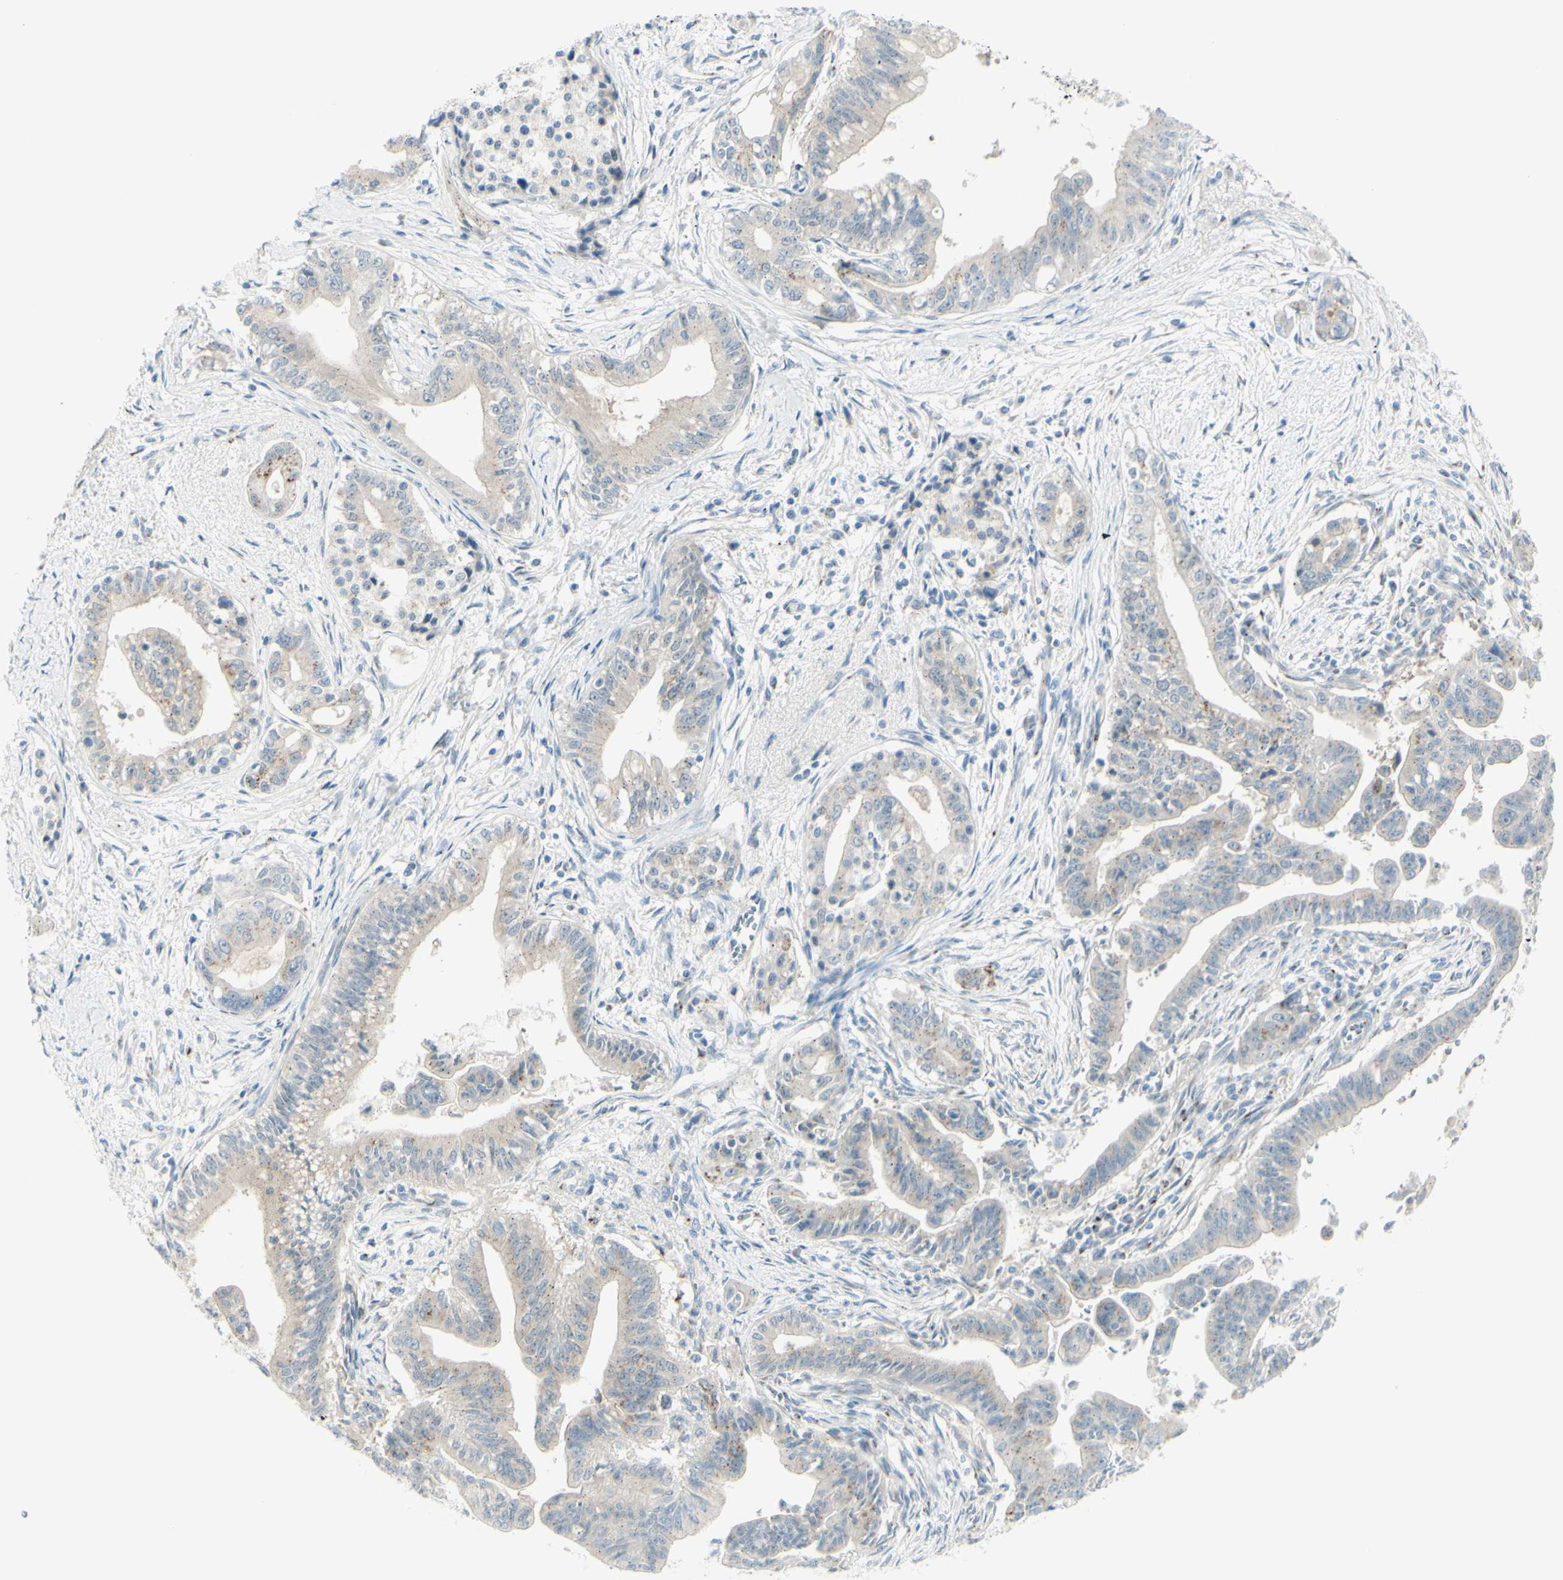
{"staining": {"intensity": "moderate", "quantity": ">75%", "location": "cytoplasmic/membranous"}, "tissue": "pancreatic cancer", "cell_type": "Tumor cells", "image_type": "cancer", "snomed": [{"axis": "morphology", "description": "Adenocarcinoma, NOS"}, {"axis": "topography", "description": "Pancreas"}], "caption": "Immunohistochemical staining of human pancreatic cancer (adenocarcinoma) displays medium levels of moderate cytoplasmic/membranous staining in about >75% of tumor cells. (brown staining indicates protein expression, while blue staining denotes nuclei).", "gene": "B4GALT1", "patient": {"sex": "male", "age": 70}}